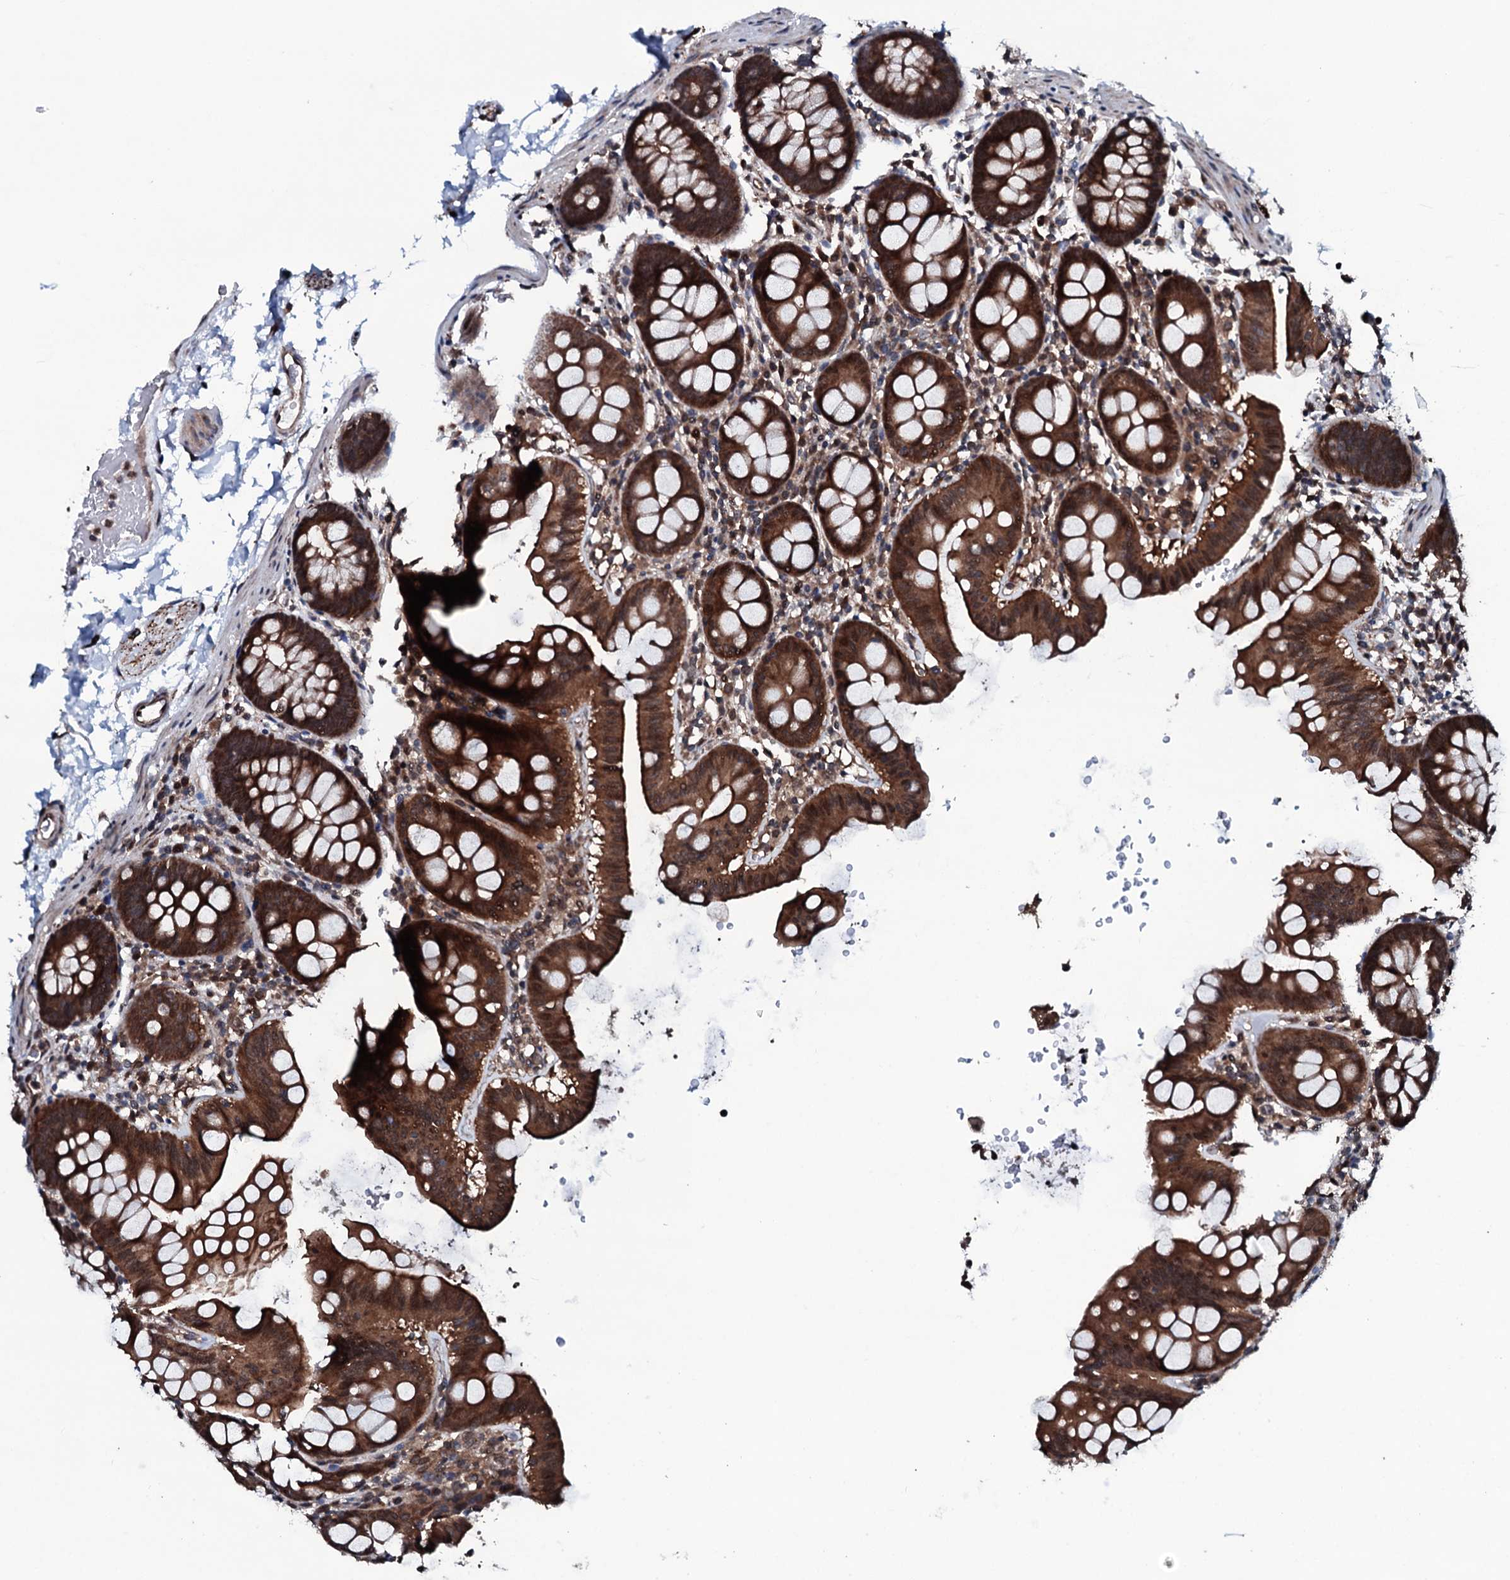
{"staining": {"intensity": "moderate", "quantity": ">75%", "location": "cytoplasmic/membranous"}, "tissue": "colon", "cell_type": "Endothelial cells", "image_type": "normal", "snomed": [{"axis": "morphology", "description": "Normal tissue, NOS"}, {"axis": "topography", "description": "Colon"}], "caption": "Benign colon exhibits moderate cytoplasmic/membranous expression in about >75% of endothelial cells.", "gene": "OGFOD2", "patient": {"sex": "male", "age": 75}}